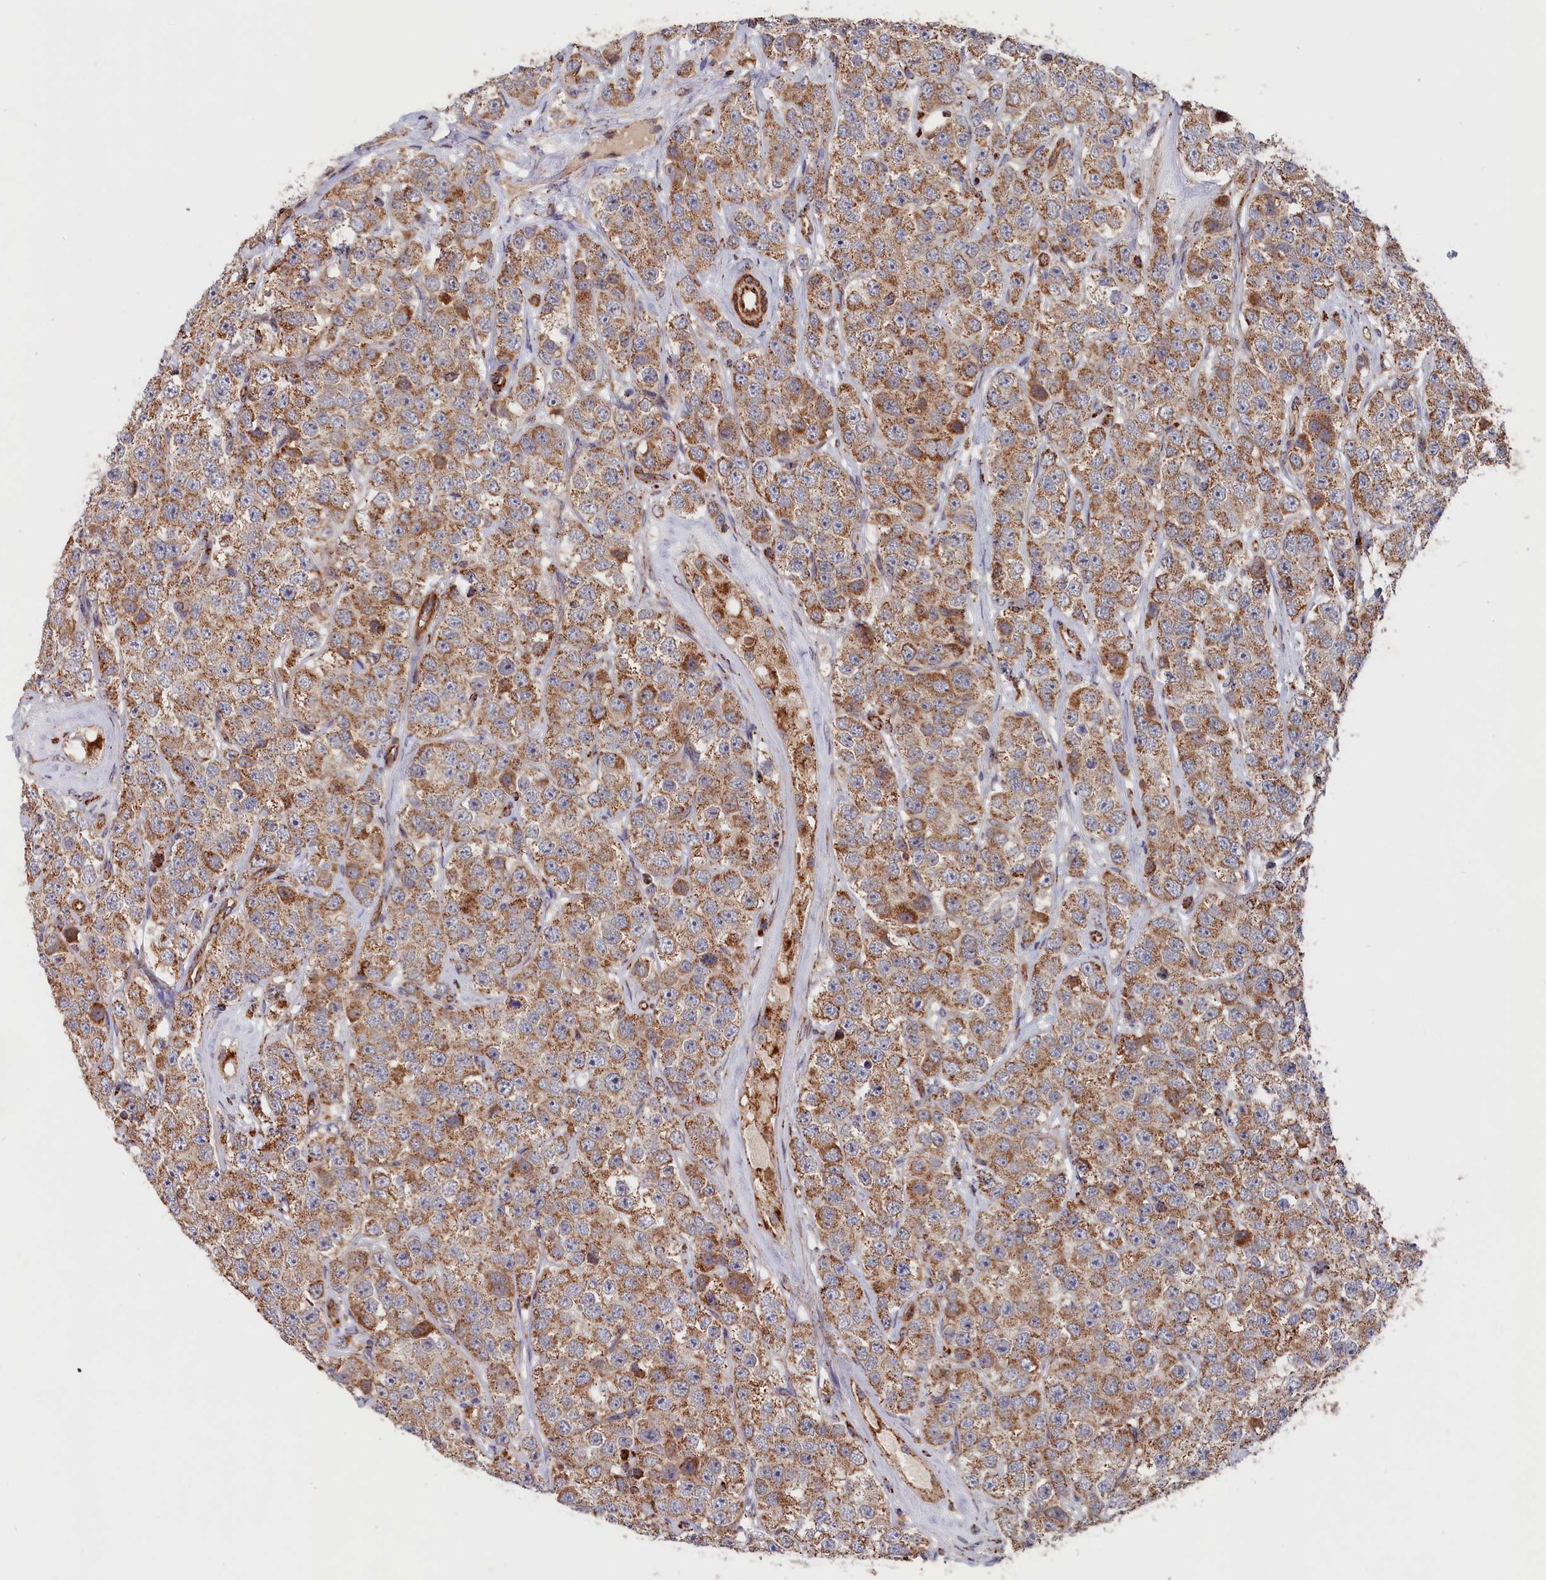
{"staining": {"intensity": "strong", "quantity": "25%-75%", "location": "cytoplasmic/membranous"}, "tissue": "testis cancer", "cell_type": "Tumor cells", "image_type": "cancer", "snomed": [{"axis": "morphology", "description": "Seminoma, NOS"}, {"axis": "topography", "description": "Testis"}], "caption": "High-magnification brightfield microscopy of testis seminoma stained with DAB (brown) and counterstained with hematoxylin (blue). tumor cells exhibit strong cytoplasmic/membranous expression is present in about25%-75% of cells.", "gene": "MACROD1", "patient": {"sex": "male", "age": 28}}